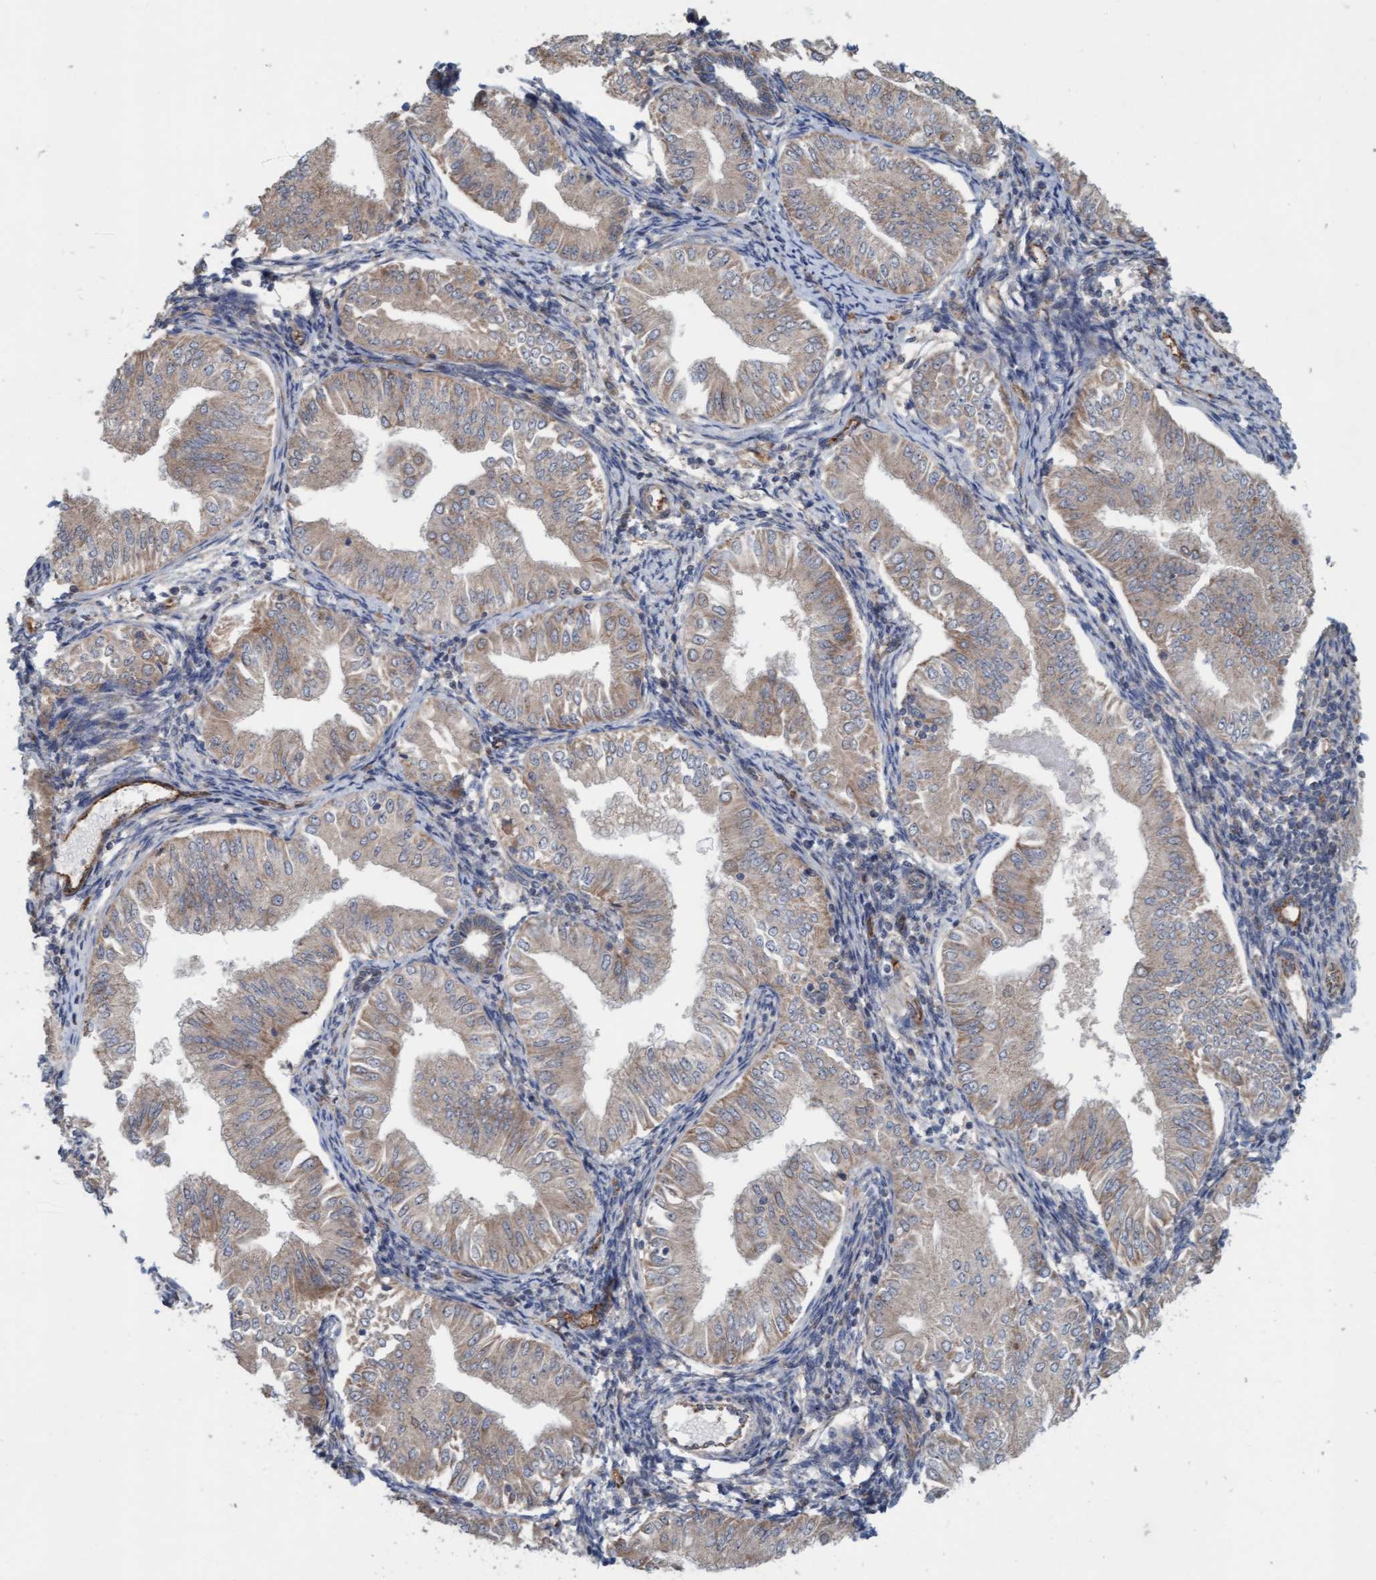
{"staining": {"intensity": "weak", "quantity": ">75%", "location": "cytoplasmic/membranous"}, "tissue": "endometrial cancer", "cell_type": "Tumor cells", "image_type": "cancer", "snomed": [{"axis": "morphology", "description": "Normal tissue, NOS"}, {"axis": "morphology", "description": "Adenocarcinoma, NOS"}, {"axis": "topography", "description": "Endometrium"}], "caption": "An image showing weak cytoplasmic/membranous expression in approximately >75% of tumor cells in endometrial cancer, as visualized by brown immunohistochemical staining.", "gene": "ZNF566", "patient": {"sex": "female", "age": 53}}